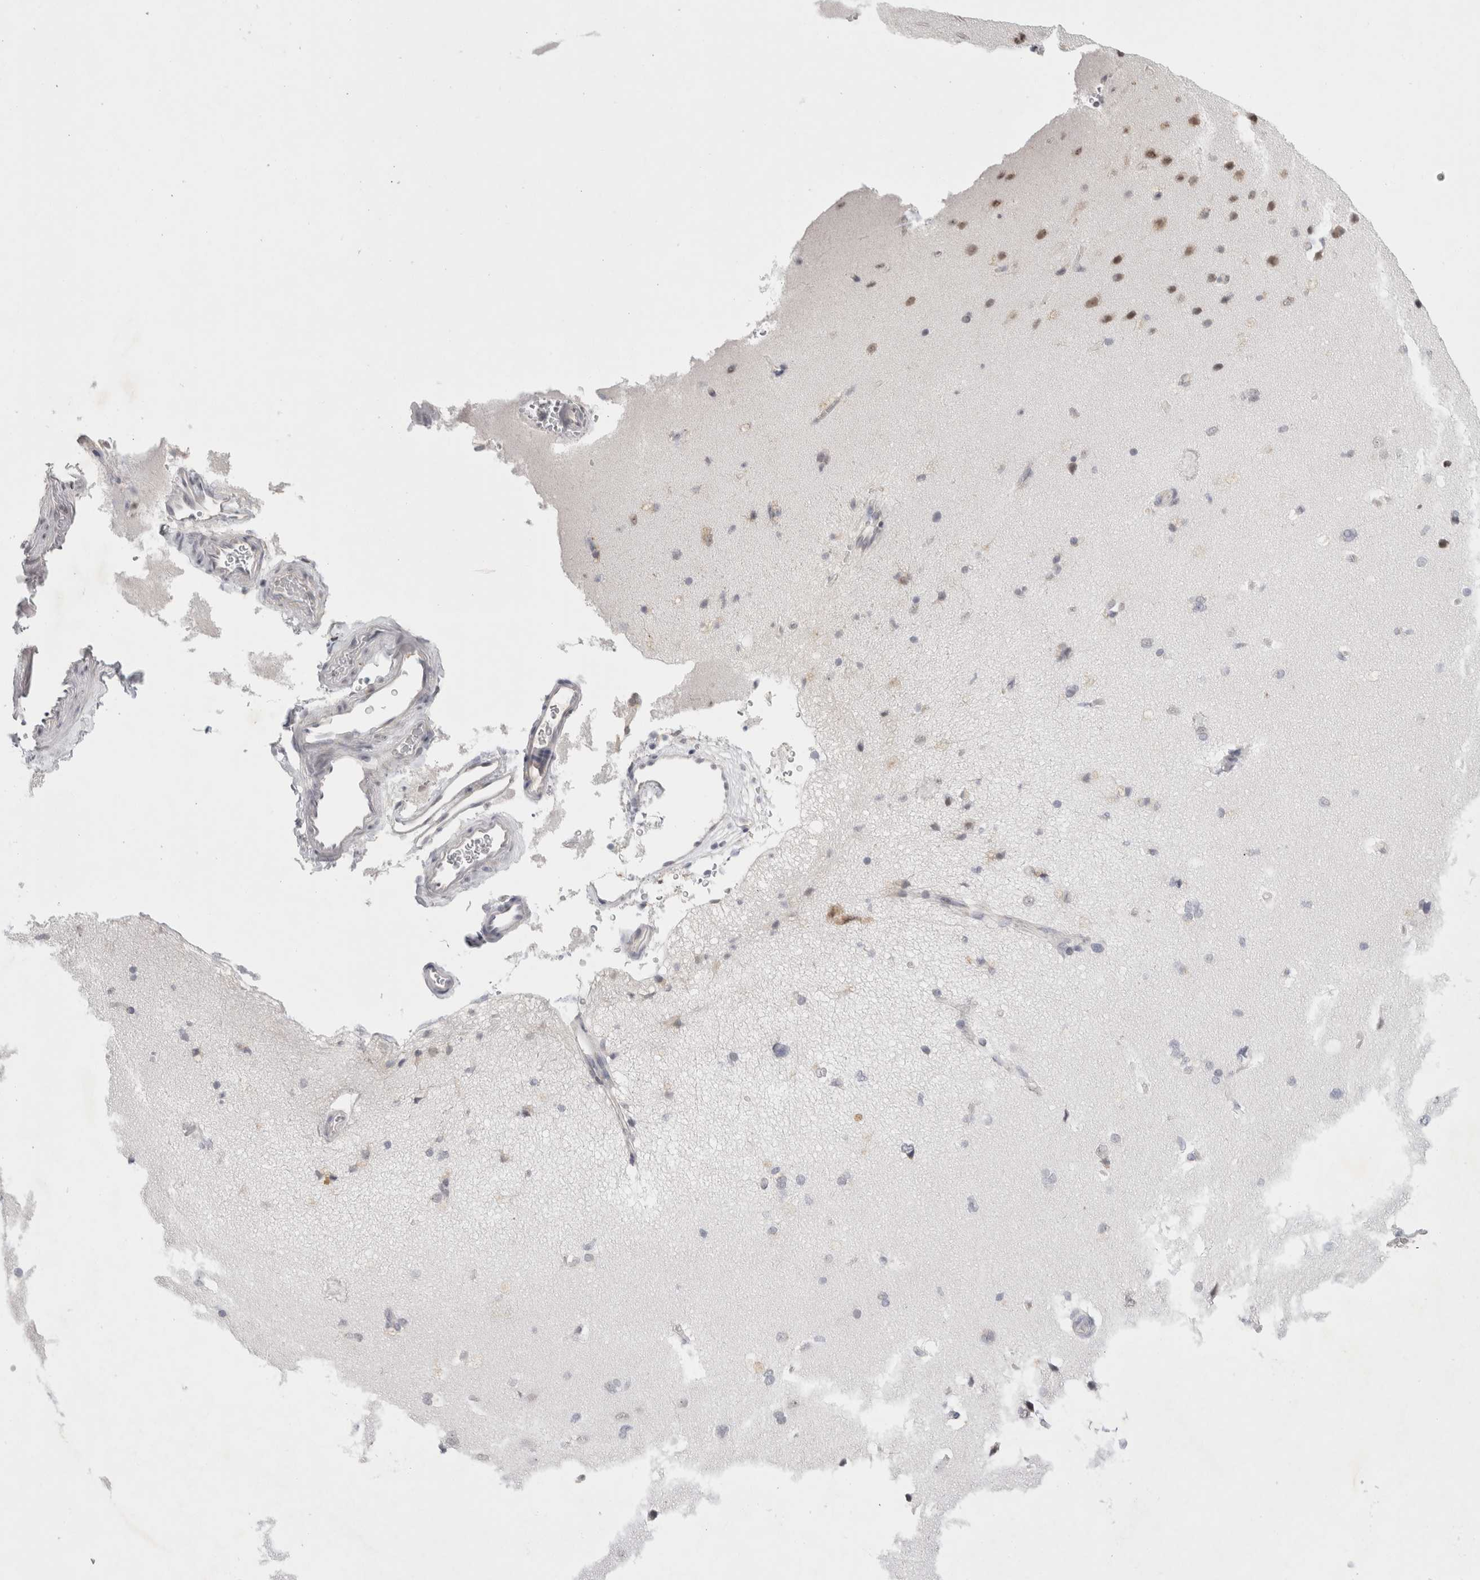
{"staining": {"intensity": "negative", "quantity": "none", "location": "none"}, "tissue": "cerebral cortex", "cell_type": "Endothelial cells", "image_type": "normal", "snomed": [{"axis": "morphology", "description": "Normal tissue, NOS"}, {"axis": "topography", "description": "Cerebral cortex"}], "caption": "Cerebral cortex was stained to show a protein in brown. There is no significant positivity in endothelial cells. (Immunohistochemistry (ihc), brightfield microscopy, high magnification).", "gene": "TRMT1L", "patient": {"sex": "male", "age": 62}}